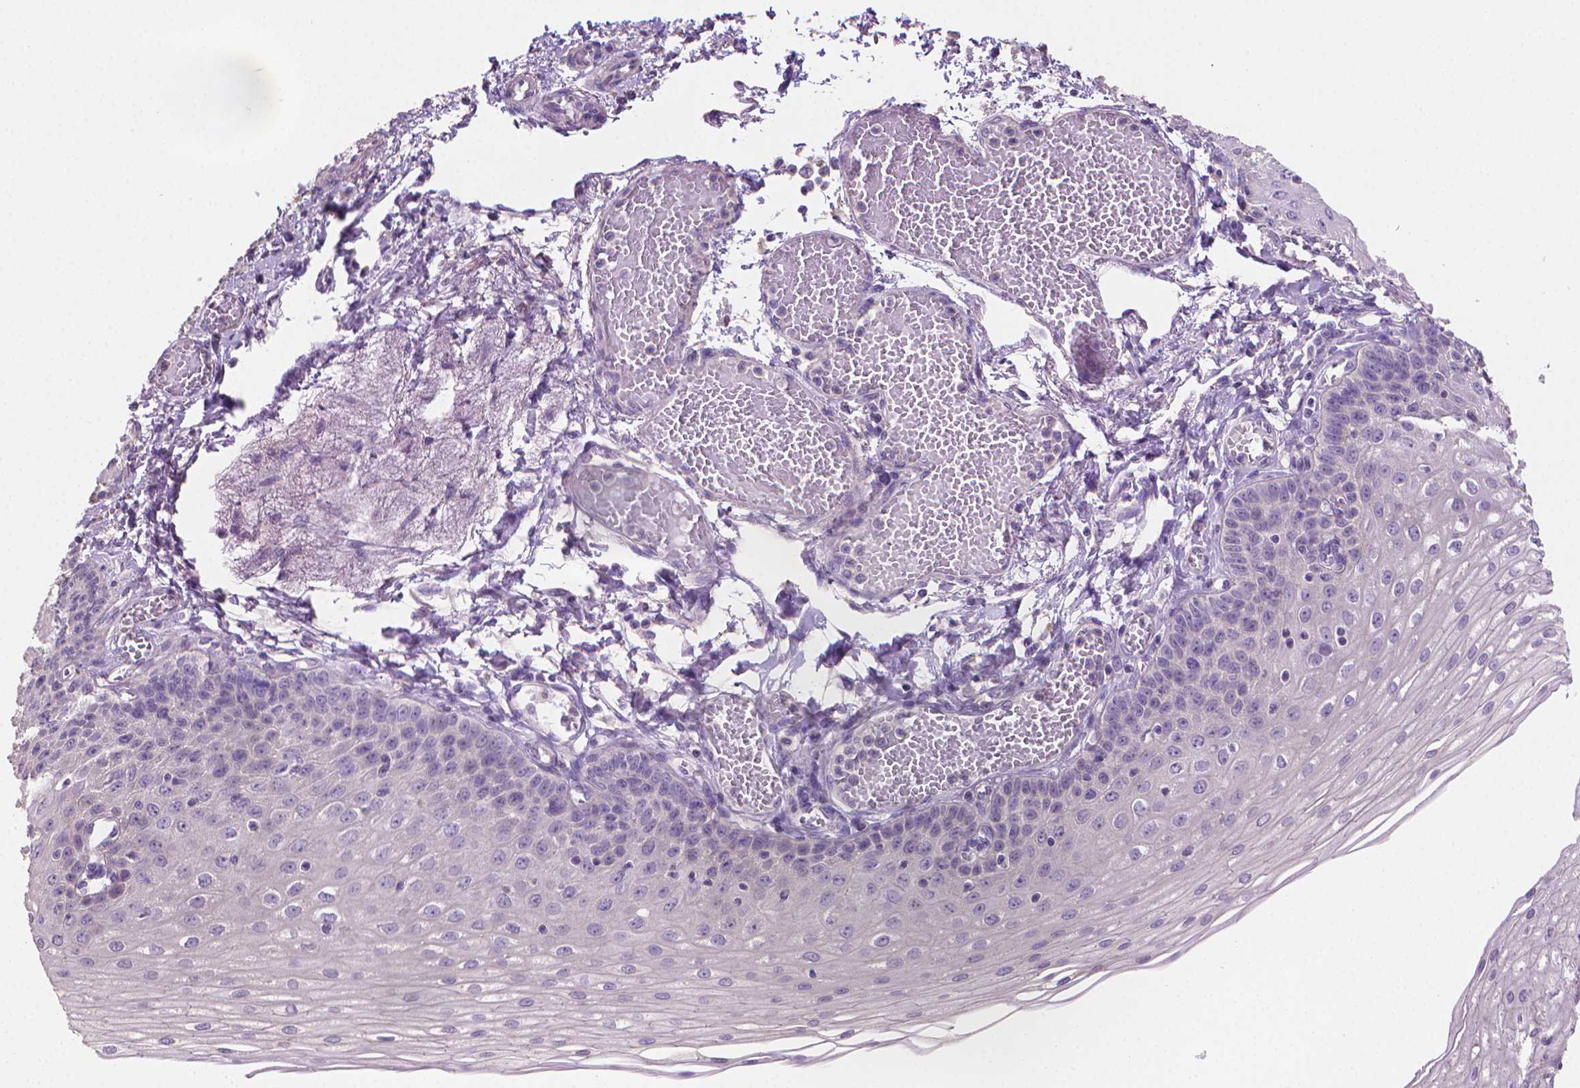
{"staining": {"intensity": "negative", "quantity": "none", "location": "none"}, "tissue": "esophagus", "cell_type": "Squamous epithelial cells", "image_type": "normal", "snomed": [{"axis": "morphology", "description": "Normal tissue, NOS"}, {"axis": "morphology", "description": "Adenocarcinoma, NOS"}, {"axis": "topography", "description": "Esophagus"}], "caption": "Esophagus was stained to show a protein in brown. There is no significant positivity in squamous epithelial cells.", "gene": "CATIP", "patient": {"sex": "male", "age": 81}}